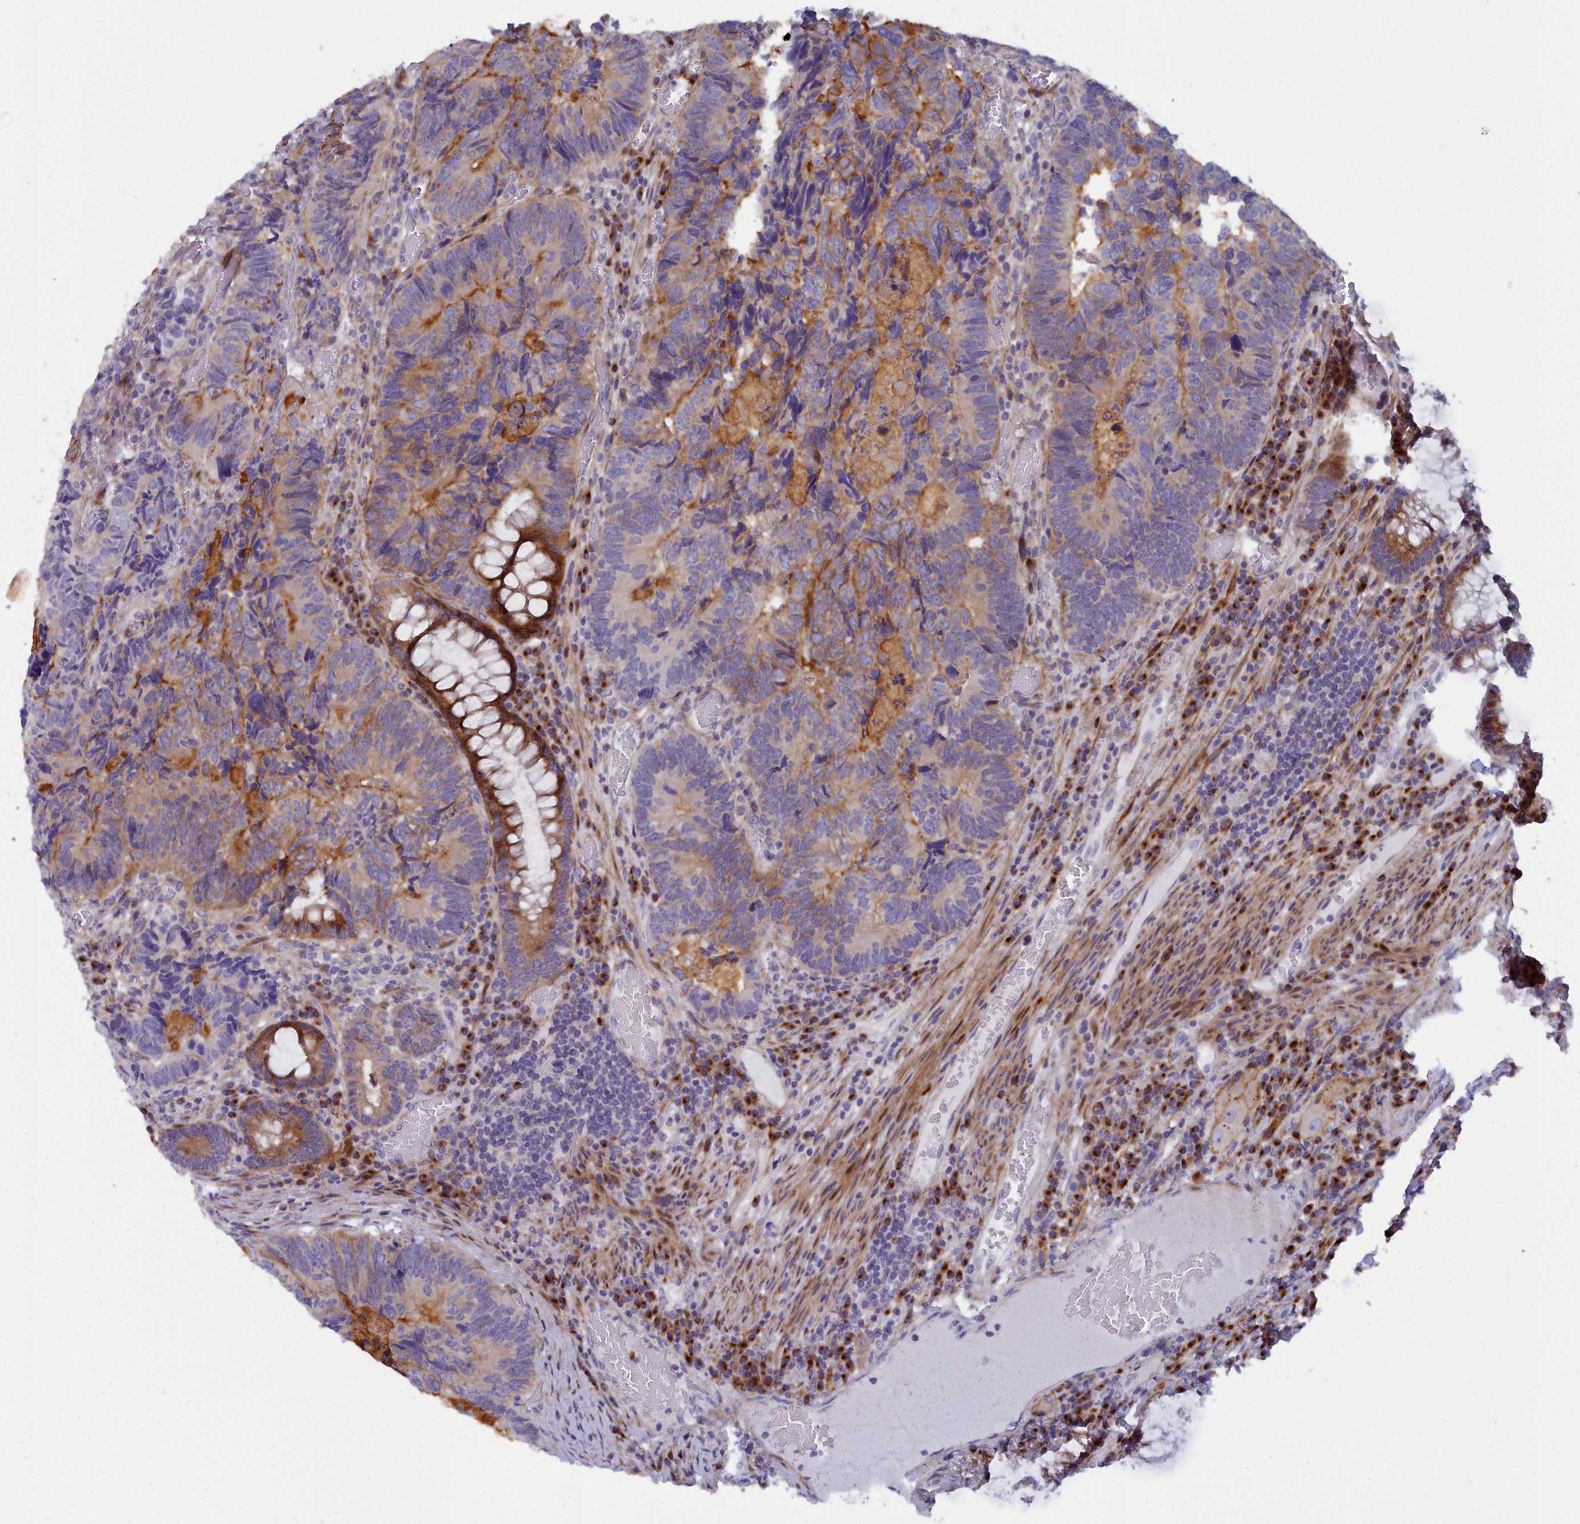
{"staining": {"intensity": "moderate", "quantity": "25%-75%", "location": "cytoplasmic/membranous"}, "tissue": "colorectal cancer", "cell_type": "Tumor cells", "image_type": "cancer", "snomed": [{"axis": "morphology", "description": "Adenocarcinoma, NOS"}, {"axis": "topography", "description": "Colon"}], "caption": "There is medium levels of moderate cytoplasmic/membranous positivity in tumor cells of colorectal cancer (adenocarcinoma), as demonstrated by immunohistochemical staining (brown color).", "gene": "B9D2", "patient": {"sex": "female", "age": 67}}